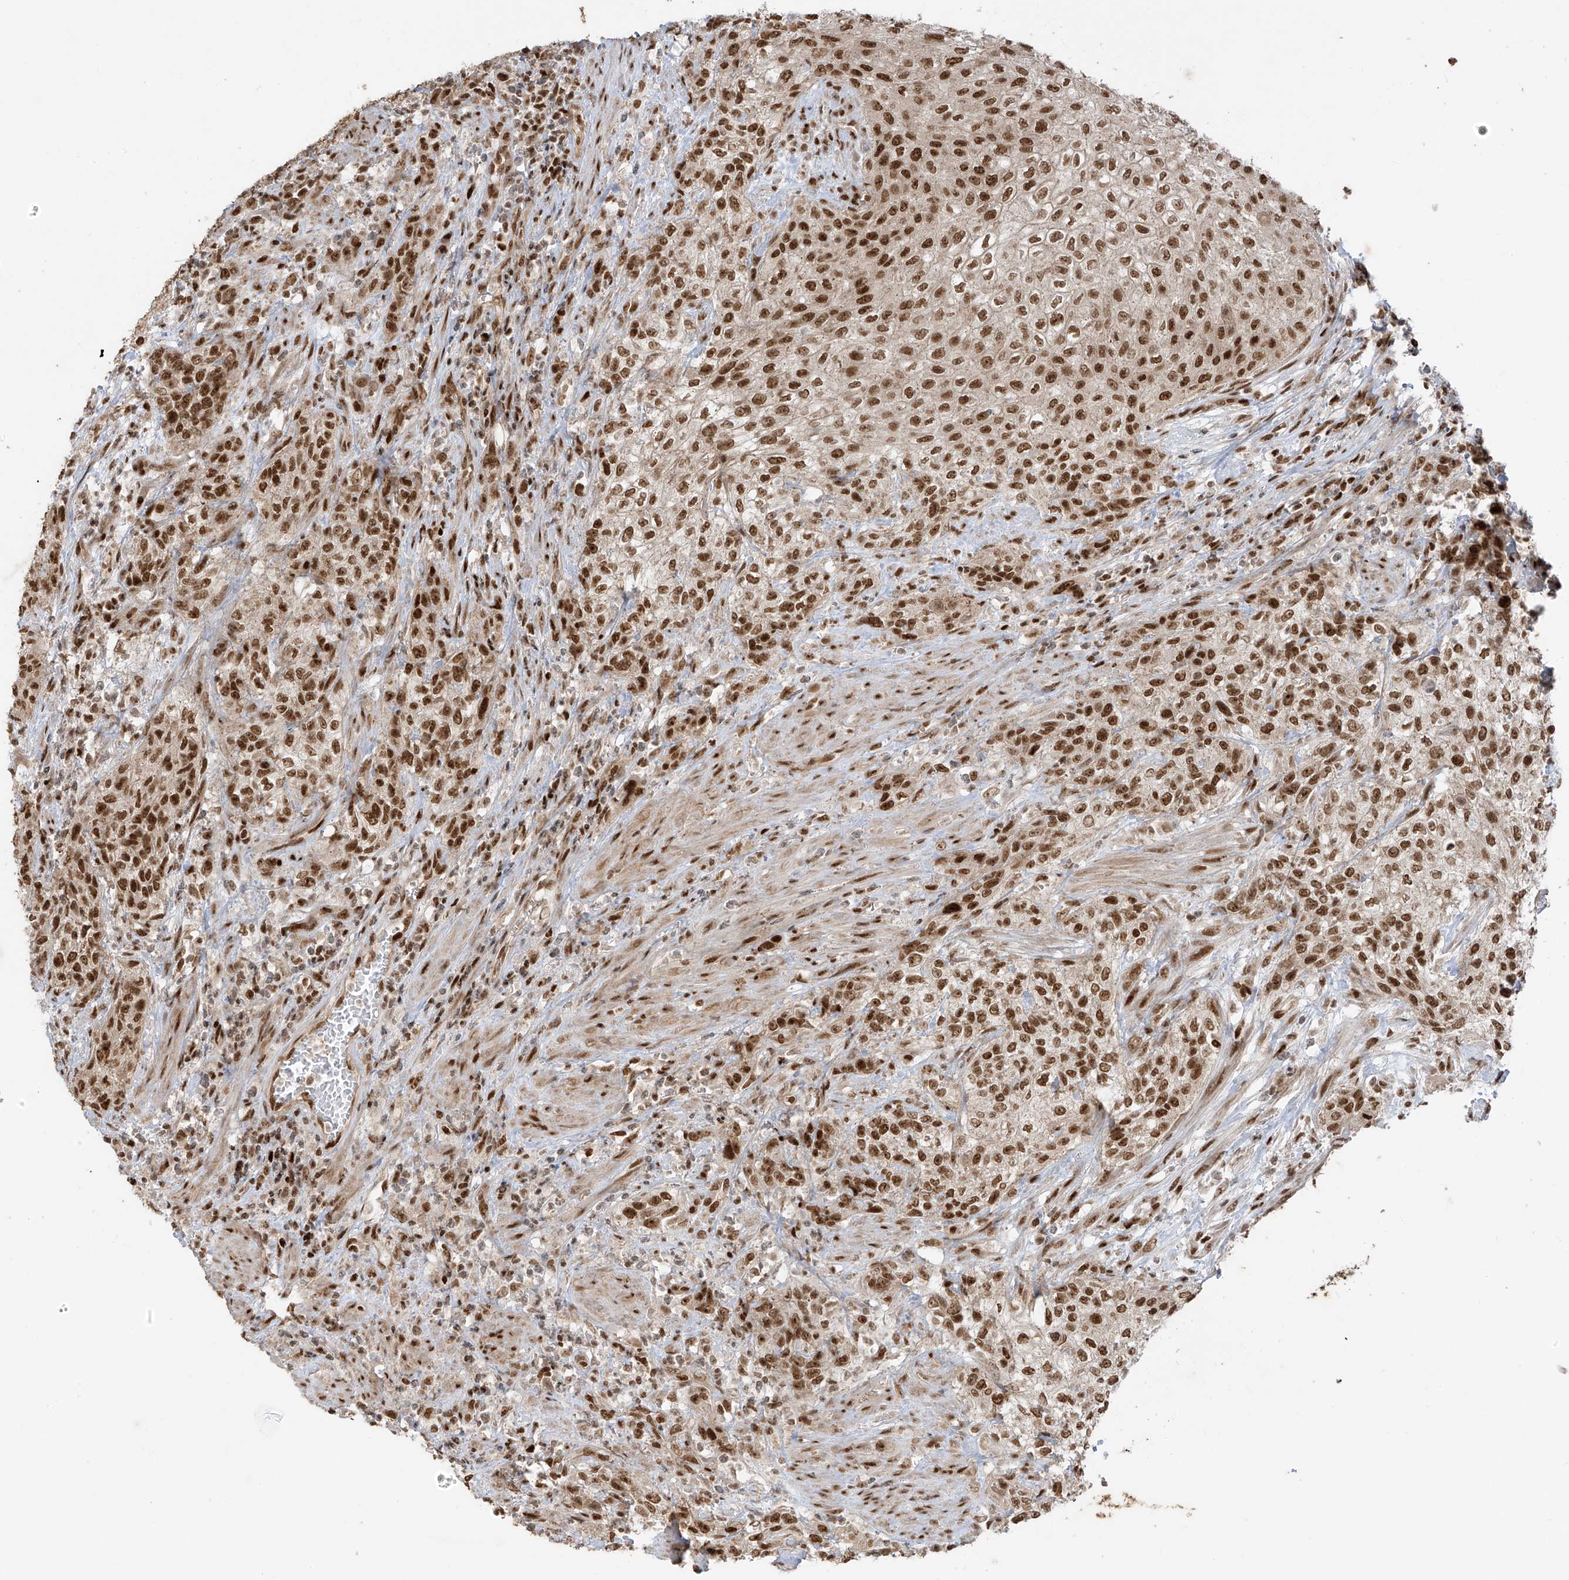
{"staining": {"intensity": "strong", "quantity": ">75%", "location": "nuclear"}, "tissue": "urothelial cancer", "cell_type": "Tumor cells", "image_type": "cancer", "snomed": [{"axis": "morphology", "description": "Urothelial carcinoma, High grade"}, {"axis": "topography", "description": "Urinary bladder"}], "caption": "Immunohistochemistry histopathology image of neoplastic tissue: human high-grade urothelial carcinoma stained using immunohistochemistry exhibits high levels of strong protein expression localized specifically in the nuclear of tumor cells, appearing as a nuclear brown color.", "gene": "ARHGEF3", "patient": {"sex": "male", "age": 35}}